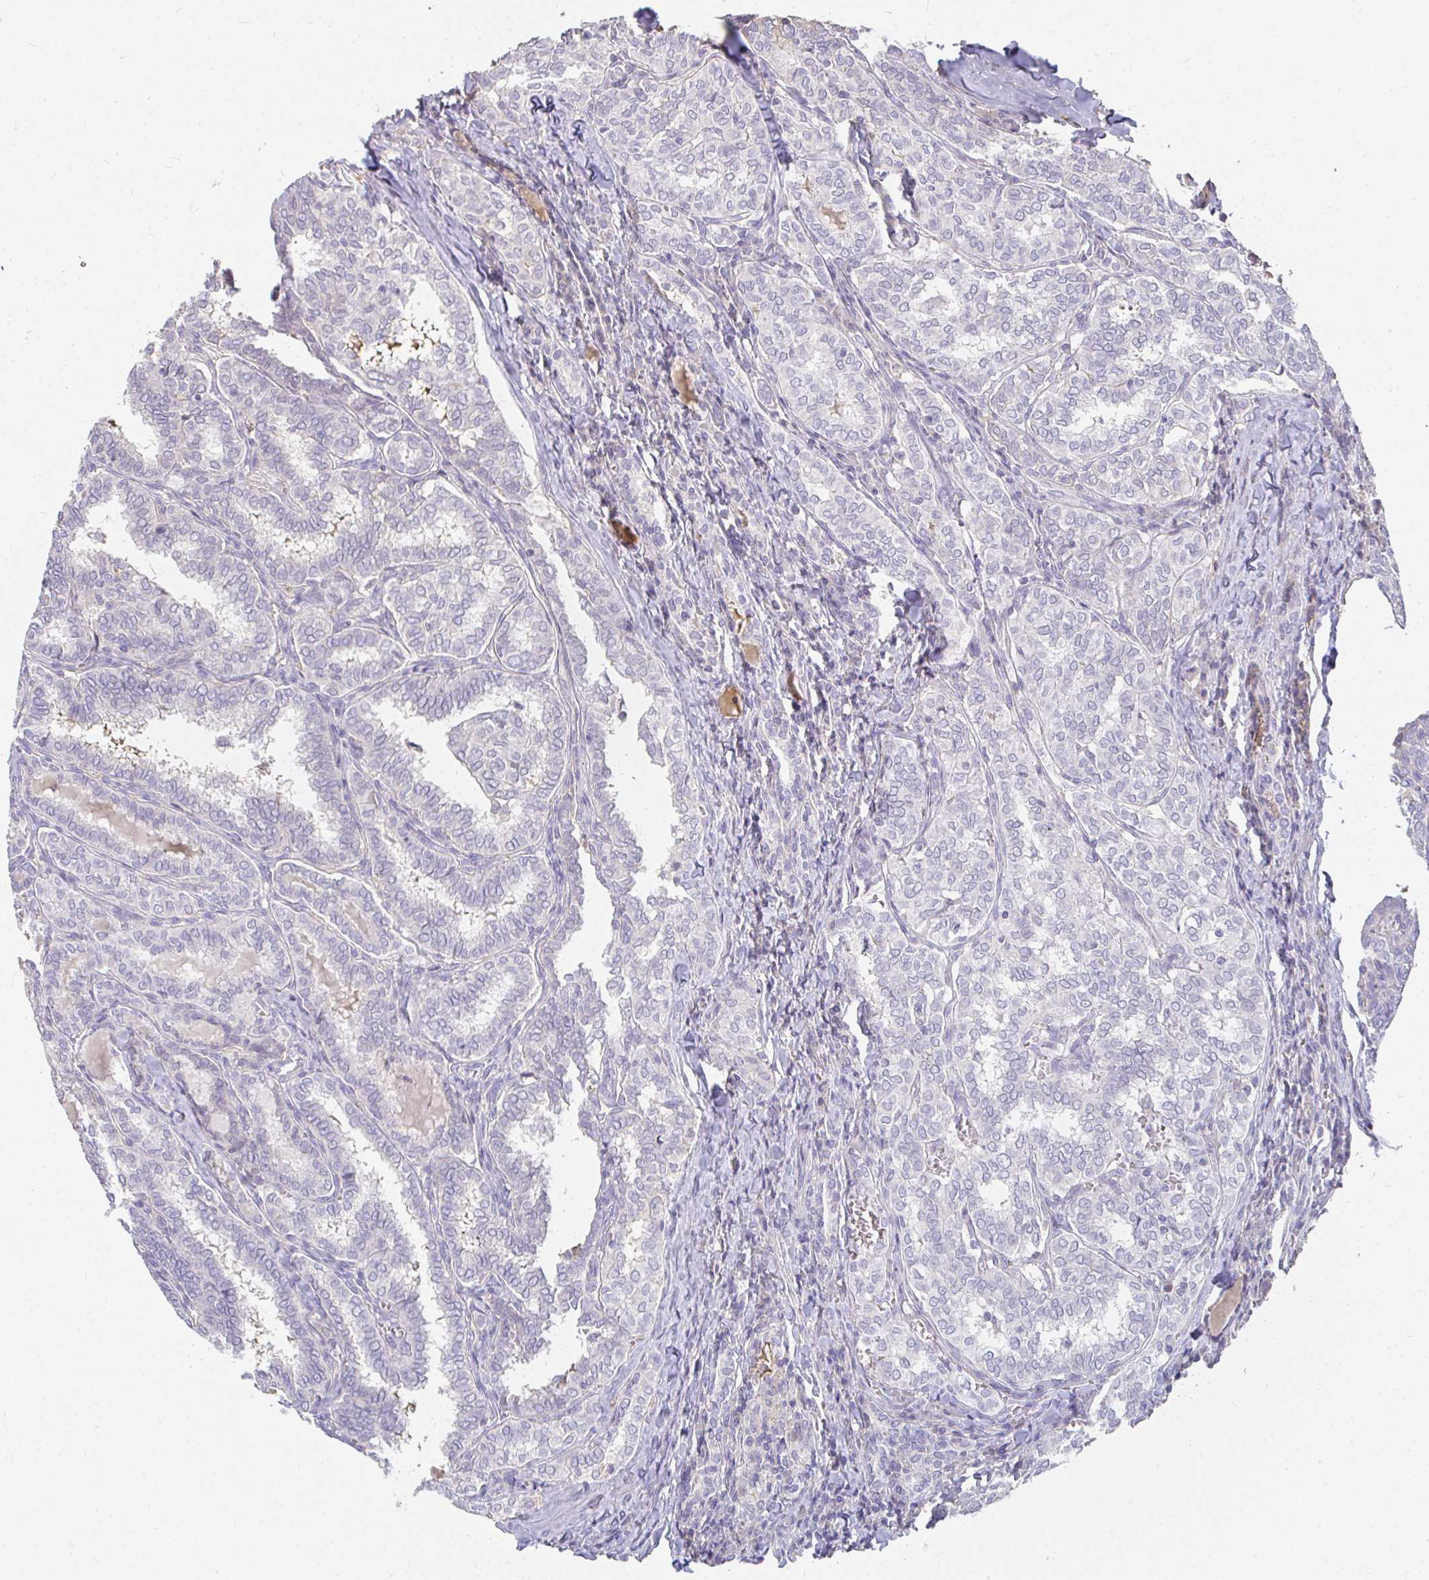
{"staining": {"intensity": "negative", "quantity": "none", "location": "none"}, "tissue": "thyroid cancer", "cell_type": "Tumor cells", "image_type": "cancer", "snomed": [{"axis": "morphology", "description": "Papillary adenocarcinoma, NOS"}, {"axis": "topography", "description": "Thyroid gland"}], "caption": "A high-resolution micrograph shows immunohistochemistry (IHC) staining of papillary adenocarcinoma (thyroid), which shows no significant staining in tumor cells. (DAB immunohistochemistry (IHC) with hematoxylin counter stain).", "gene": "LOXL4", "patient": {"sex": "female", "age": 30}}